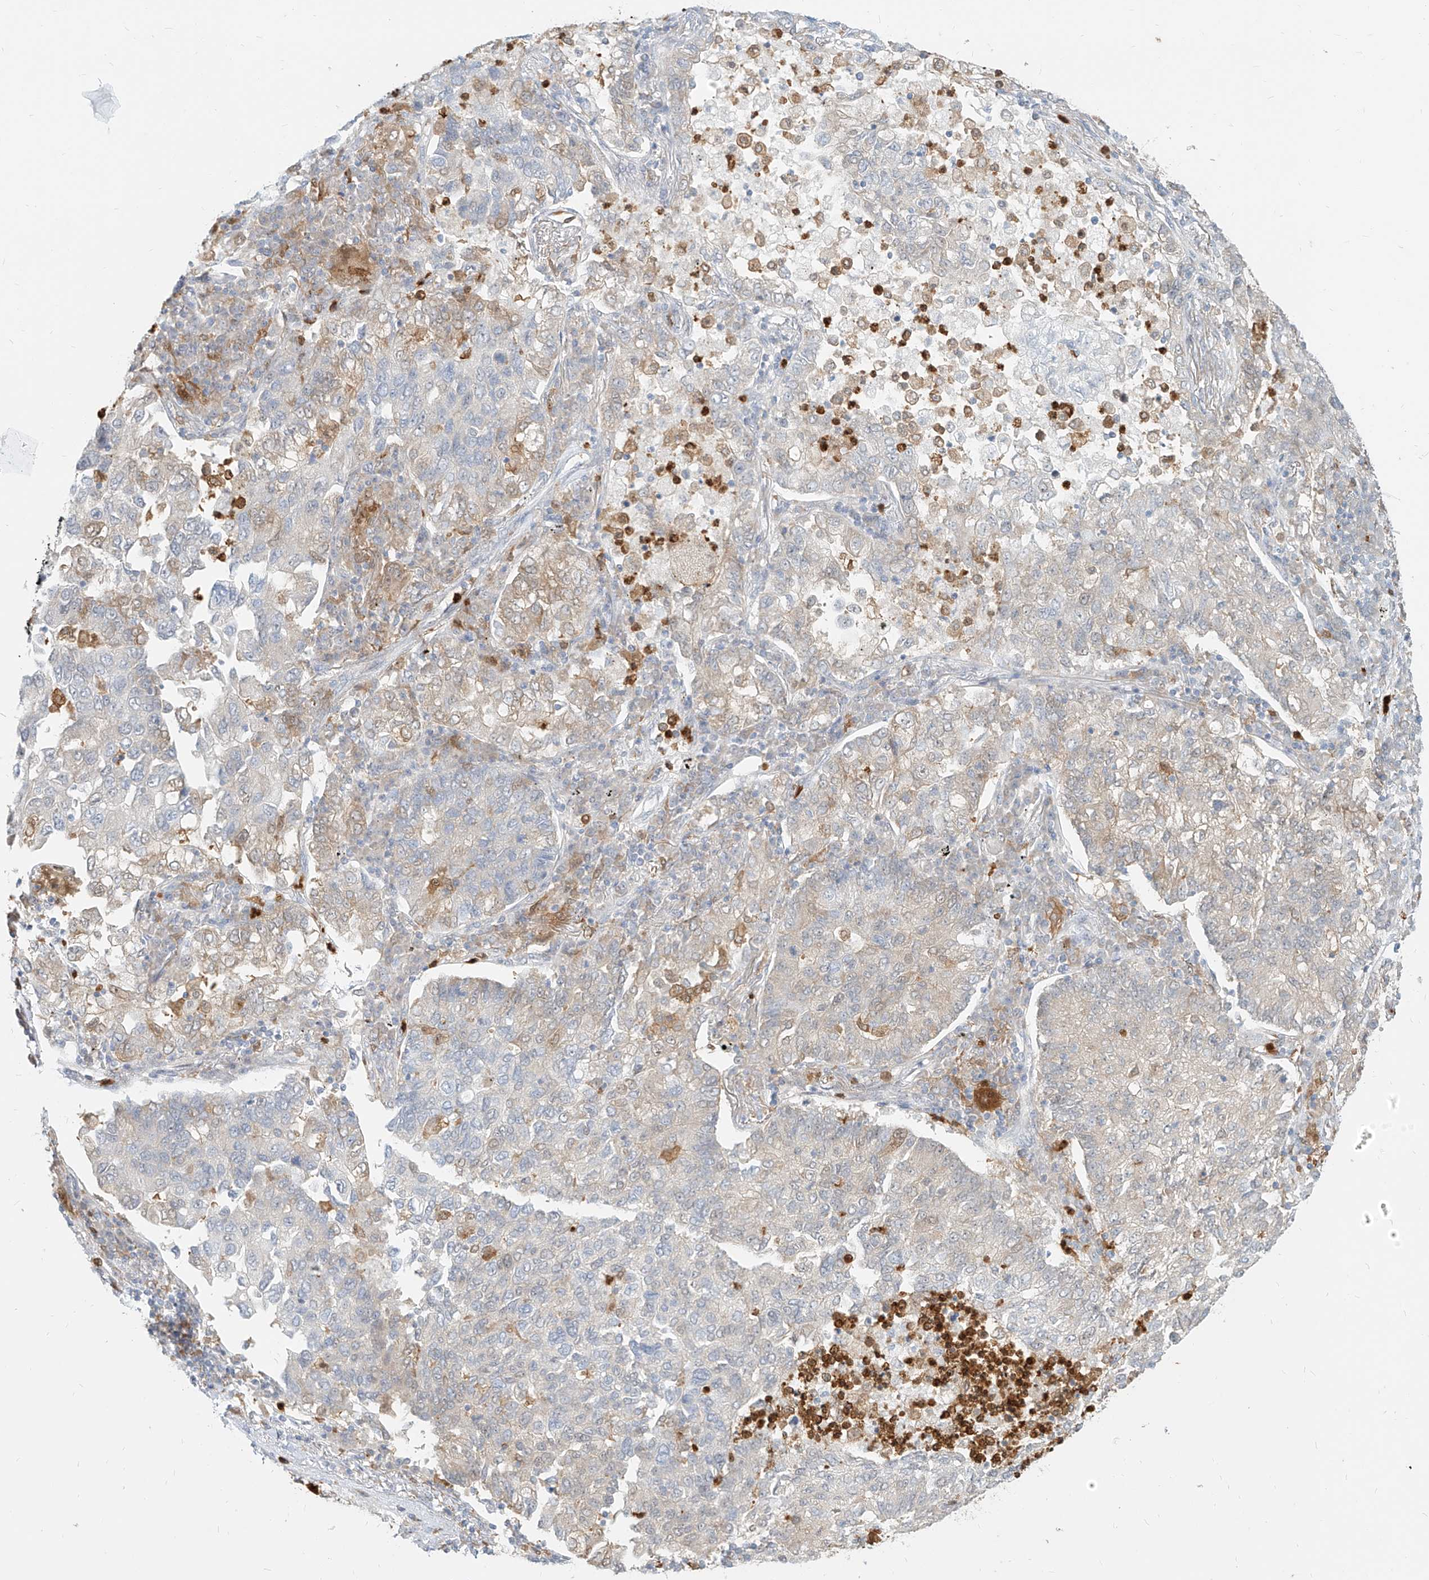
{"staining": {"intensity": "moderate", "quantity": "<25%", "location": "cytoplasmic/membranous,nuclear"}, "tissue": "lung cancer", "cell_type": "Tumor cells", "image_type": "cancer", "snomed": [{"axis": "morphology", "description": "Adenocarcinoma, NOS"}, {"axis": "topography", "description": "Lung"}], "caption": "Lung cancer was stained to show a protein in brown. There is low levels of moderate cytoplasmic/membranous and nuclear staining in approximately <25% of tumor cells.", "gene": "PGD", "patient": {"sex": "male", "age": 49}}